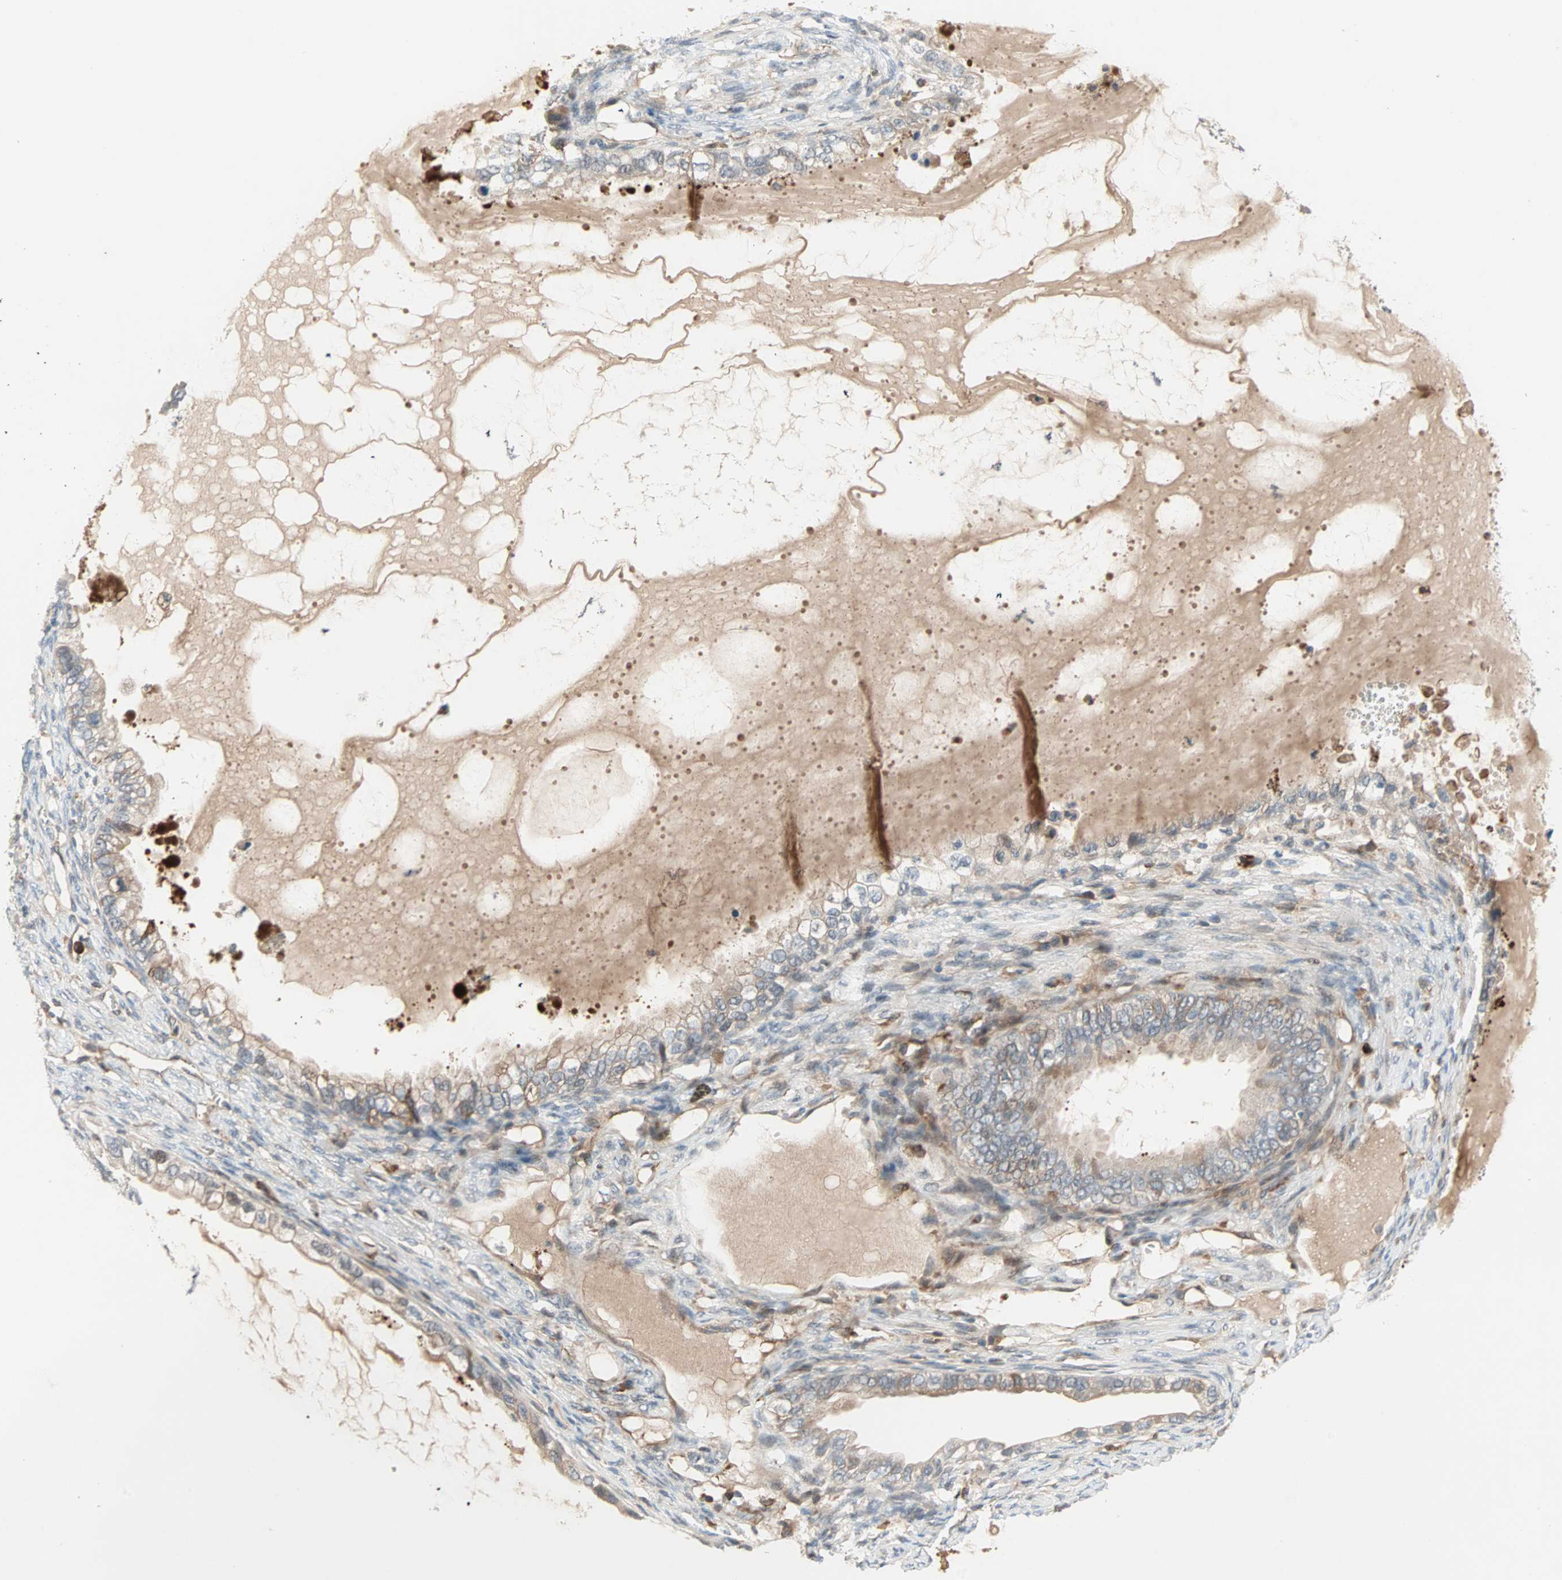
{"staining": {"intensity": "weak", "quantity": "<25%", "location": "cytoplasmic/membranous"}, "tissue": "ovarian cancer", "cell_type": "Tumor cells", "image_type": "cancer", "snomed": [{"axis": "morphology", "description": "Cystadenocarcinoma, mucinous, NOS"}, {"axis": "topography", "description": "Ovary"}], "caption": "An image of ovarian cancer stained for a protein demonstrates no brown staining in tumor cells.", "gene": "PROS1", "patient": {"sex": "female", "age": 80}}